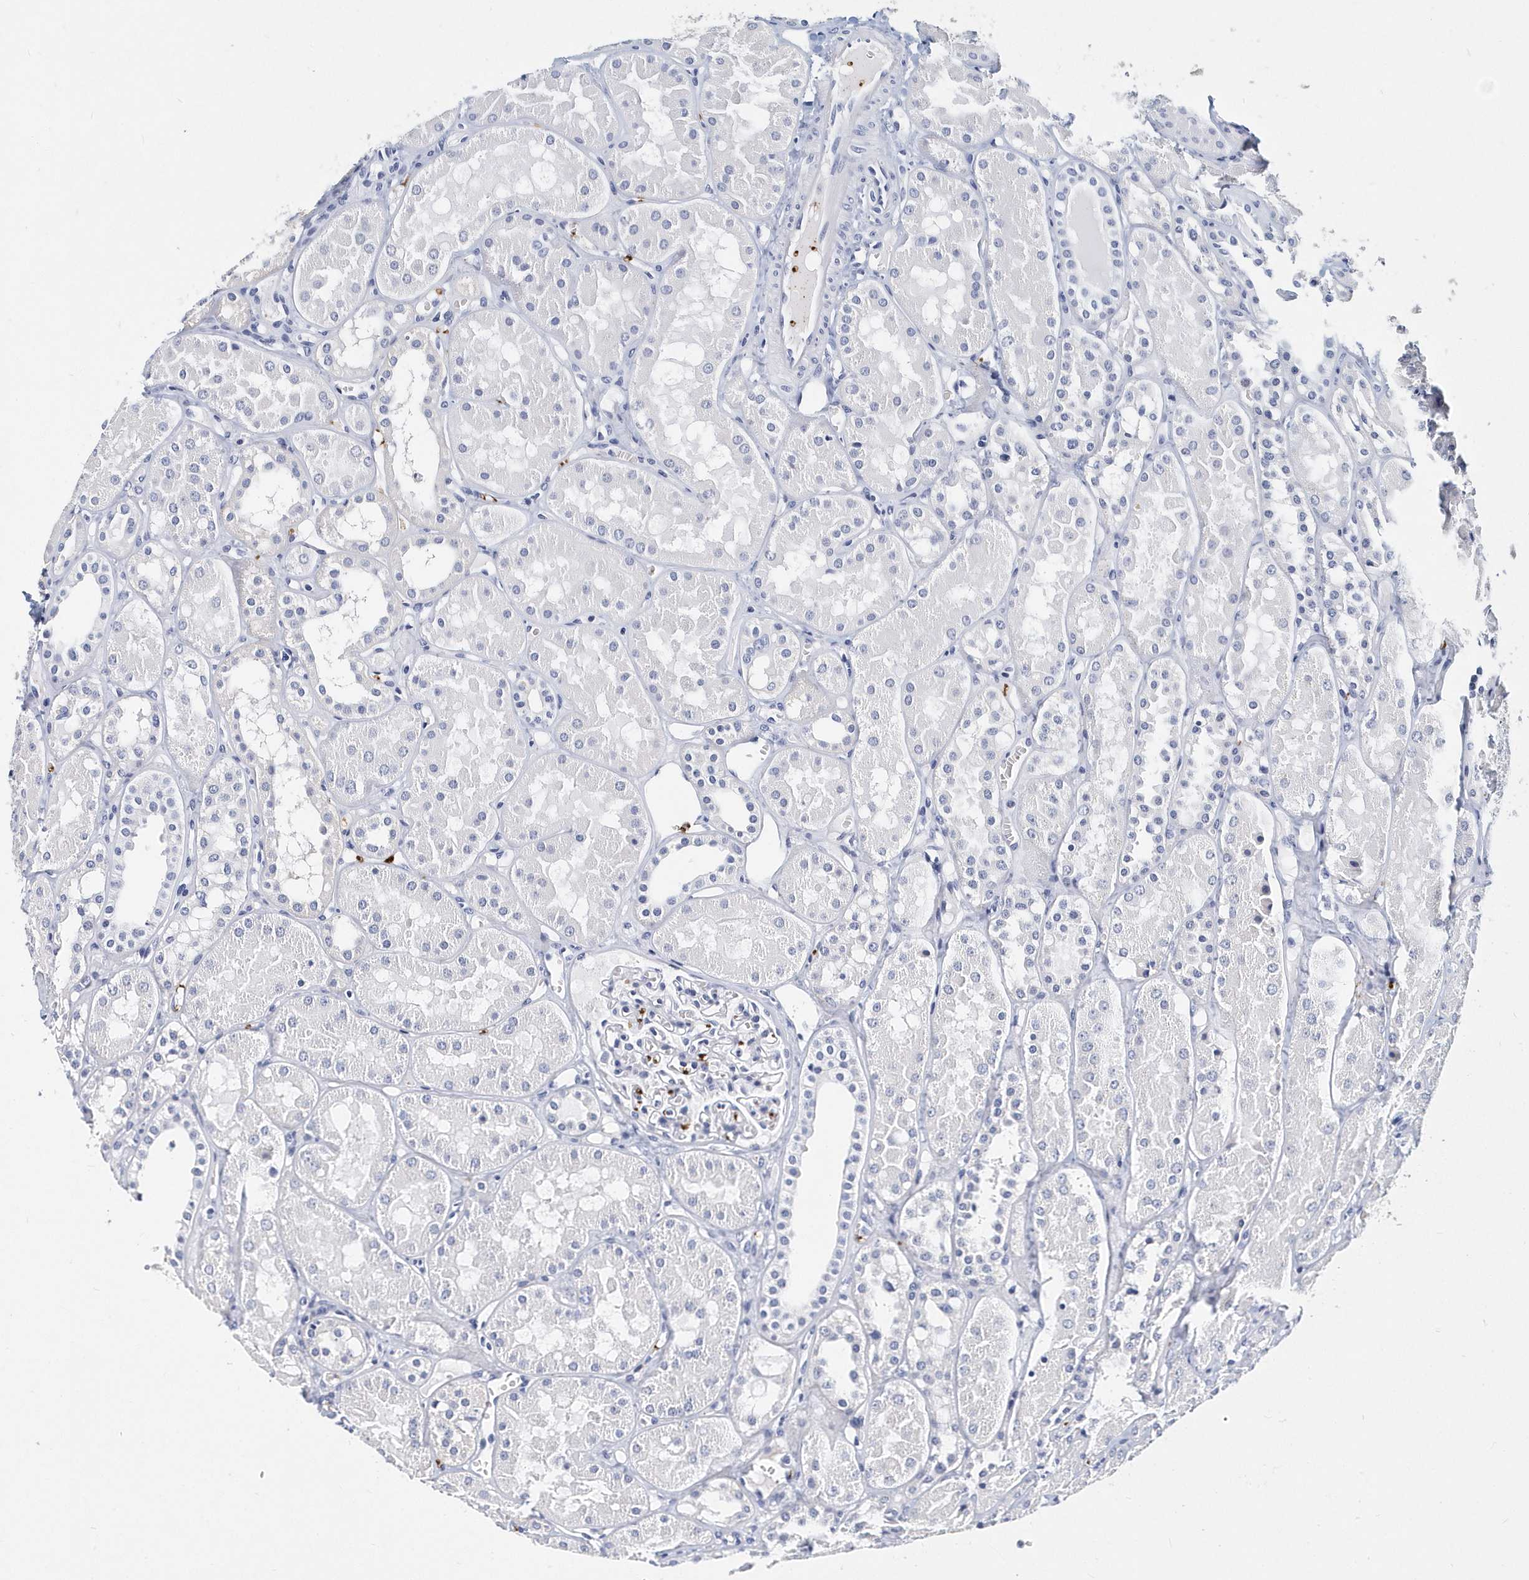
{"staining": {"intensity": "negative", "quantity": "none", "location": "none"}, "tissue": "kidney", "cell_type": "Cells in glomeruli", "image_type": "normal", "snomed": [{"axis": "morphology", "description": "Normal tissue, NOS"}, {"axis": "topography", "description": "Kidney"}], "caption": "This is an immunohistochemistry (IHC) micrograph of benign human kidney. There is no staining in cells in glomeruli.", "gene": "ITGA2B", "patient": {"sex": "male", "age": 16}}